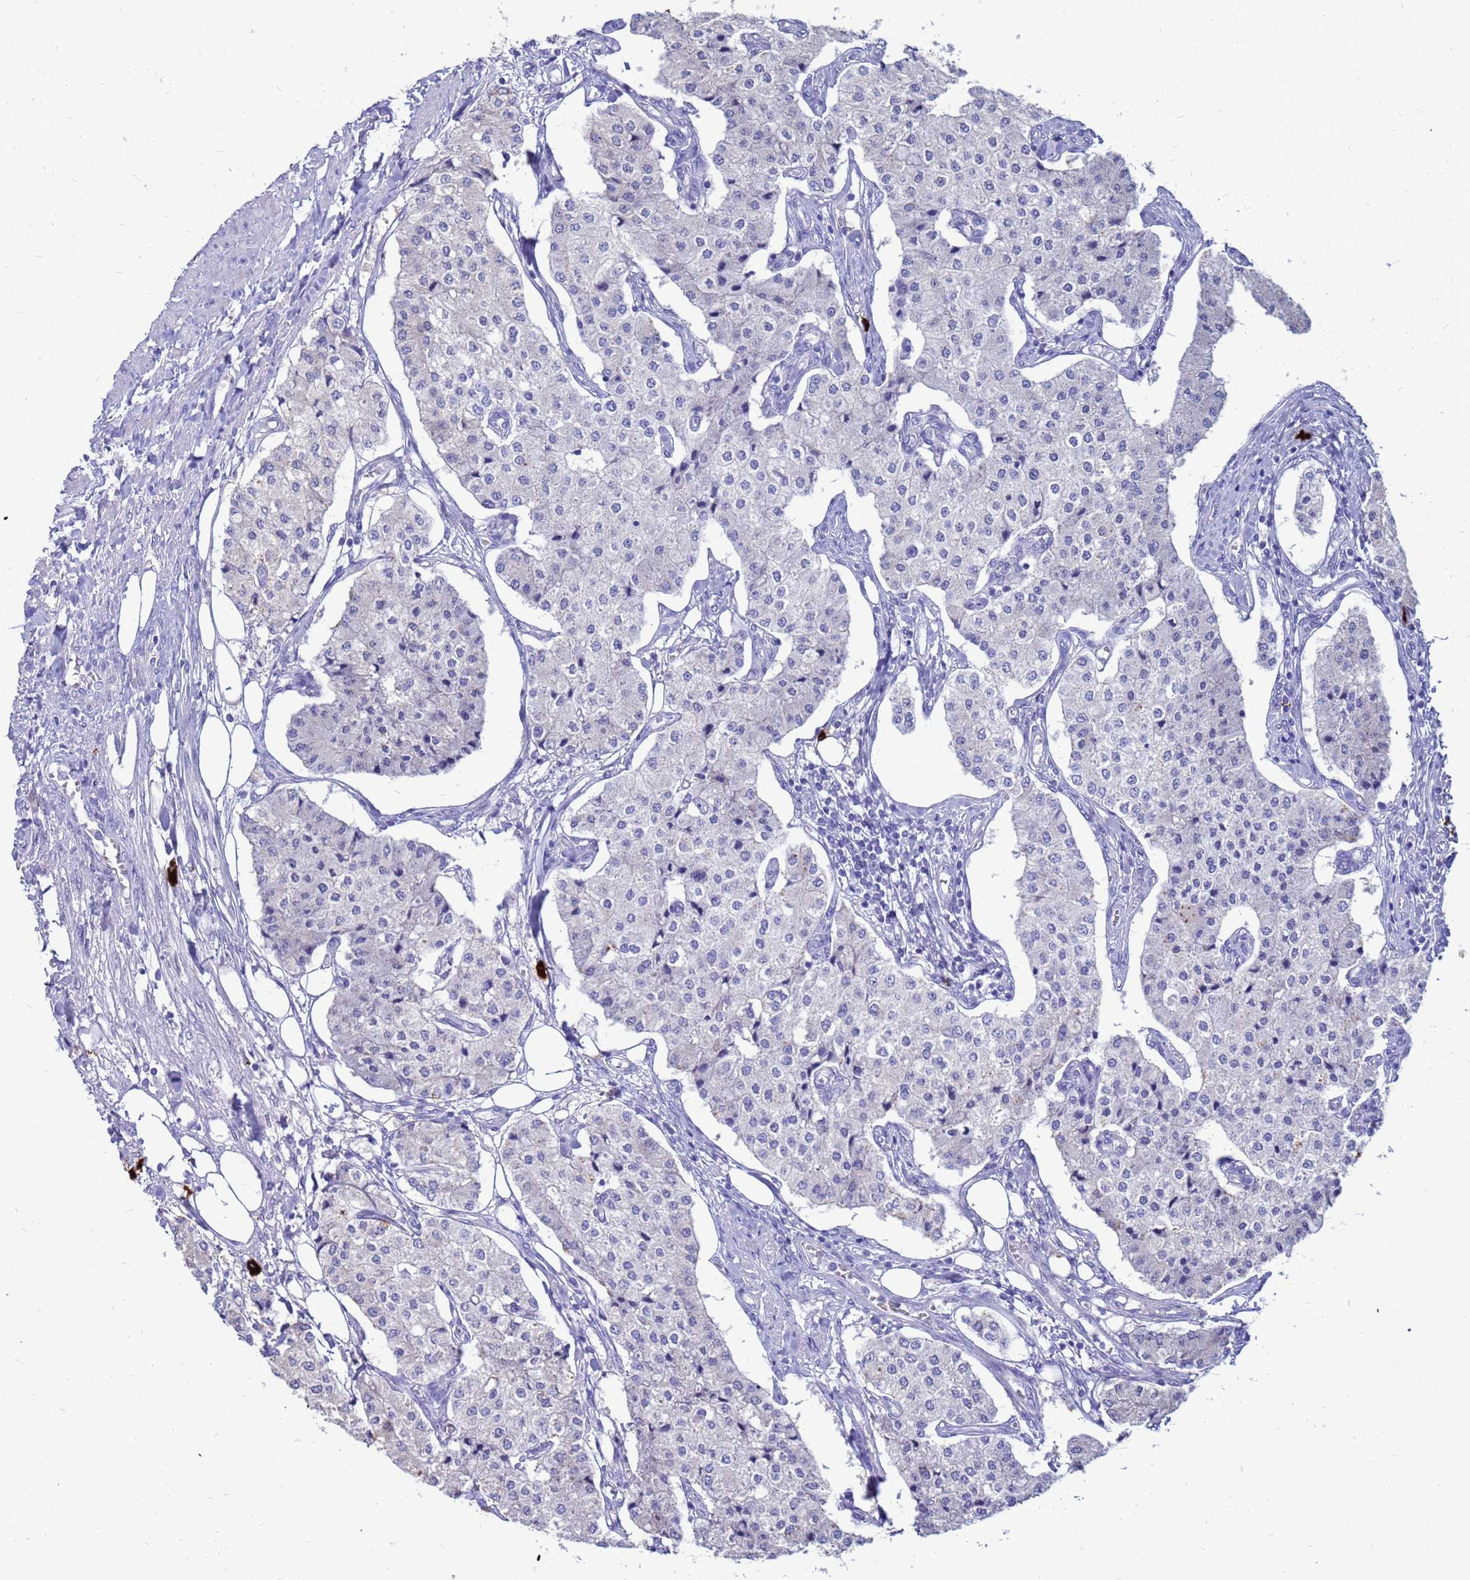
{"staining": {"intensity": "negative", "quantity": "none", "location": "none"}, "tissue": "carcinoid", "cell_type": "Tumor cells", "image_type": "cancer", "snomed": [{"axis": "morphology", "description": "Carcinoid, malignant, NOS"}, {"axis": "topography", "description": "Colon"}], "caption": "DAB (3,3'-diaminobenzidine) immunohistochemical staining of human carcinoid (malignant) demonstrates no significant expression in tumor cells. The staining was performed using DAB to visualize the protein expression in brown, while the nuclei were stained in blue with hematoxylin (Magnification: 20x).", "gene": "PDE10A", "patient": {"sex": "female", "age": 52}}